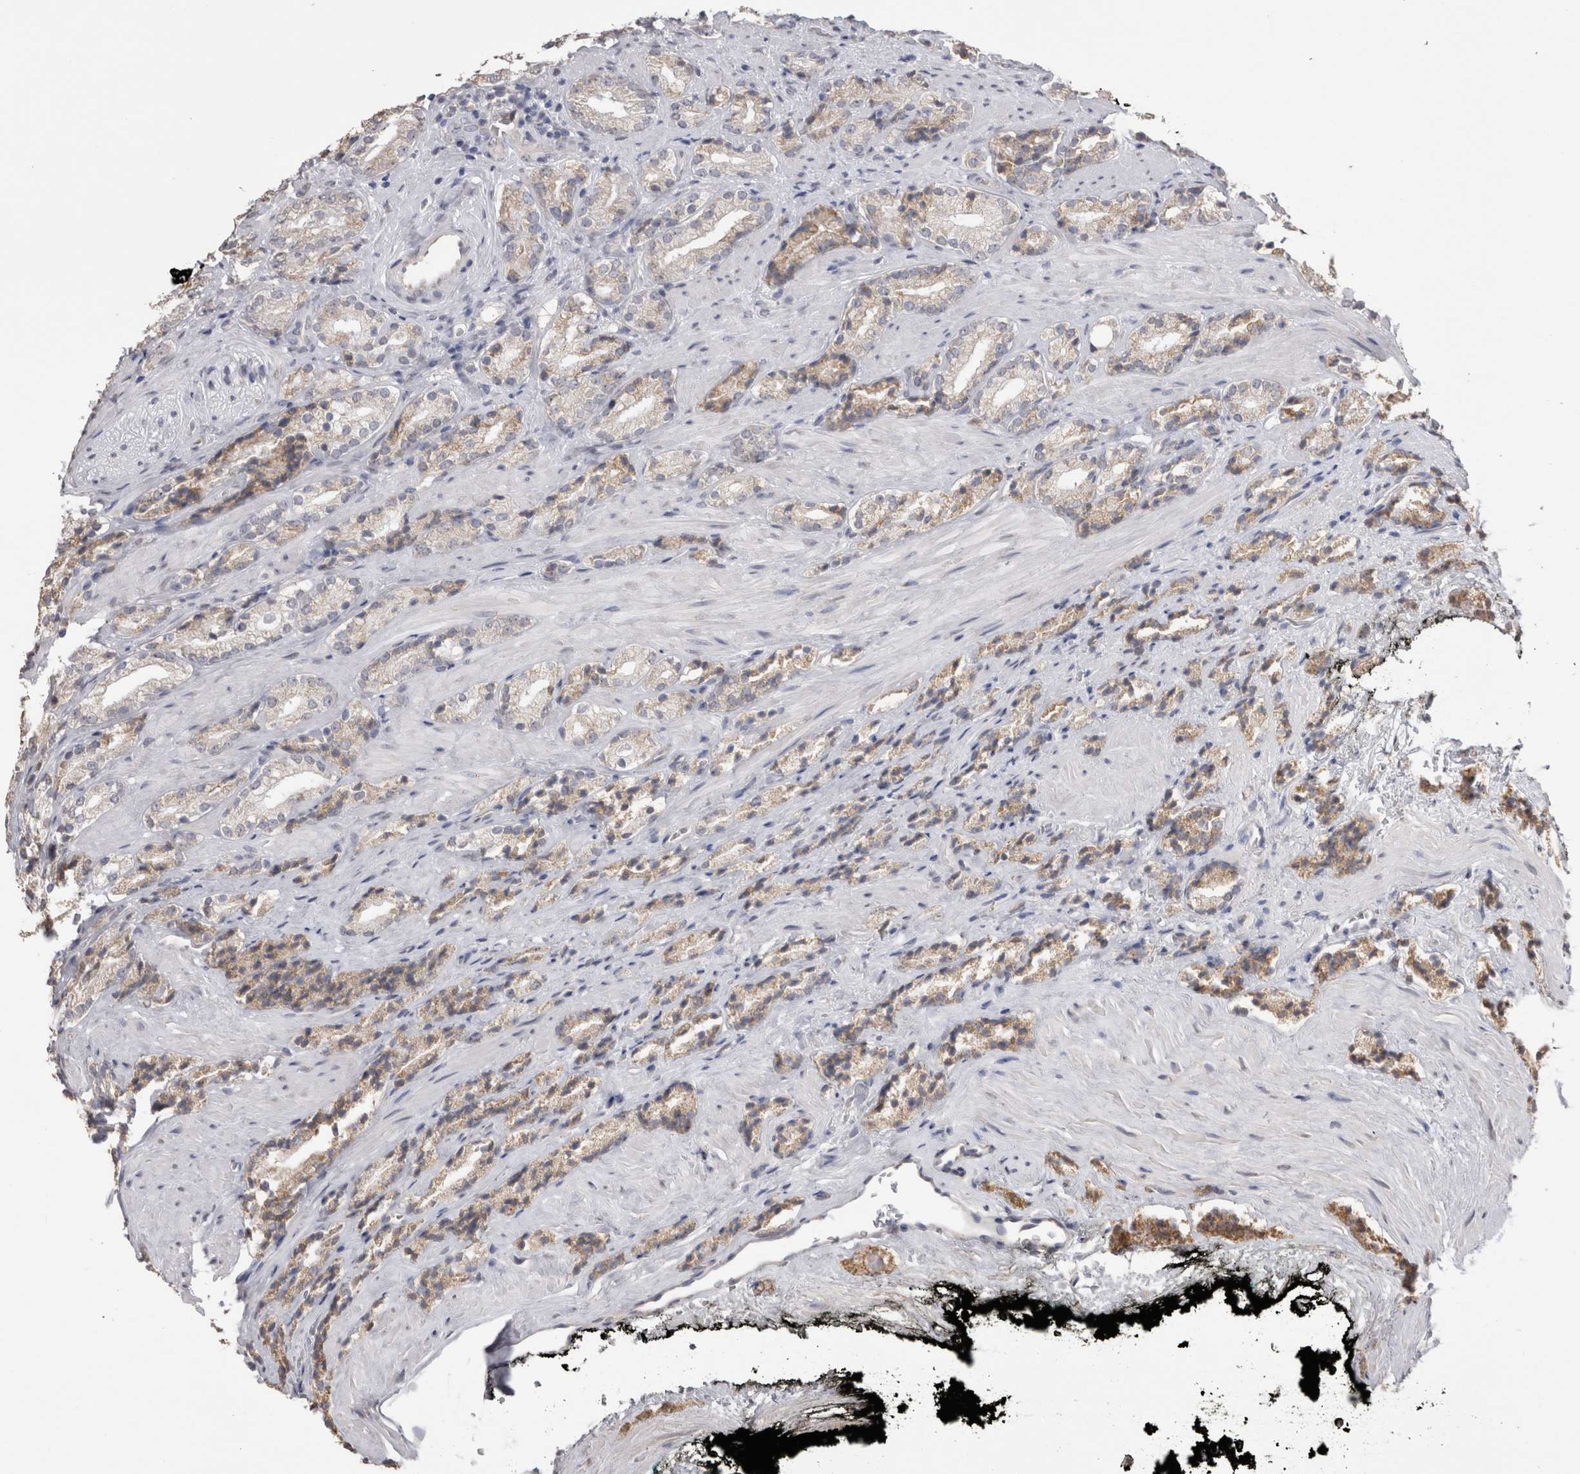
{"staining": {"intensity": "weak", "quantity": "<25%", "location": "cytoplasmic/membranous"}, "tissue": "prostate cancer", "cell_type": "Tumor cells", "image_type": "cancer", "snomed": [{"axis": "morphology", "description": "Adenocarcinoma, High grade"}, {"axis": "topography", "description": "Prostate"}], "caption": "High-grade adenocarcinoma (prostate) stained for a protein using IHC reveals no positivity tumor cells.", "gene": "NOMO1", "patient": {"sex": "male", "age": 71}}